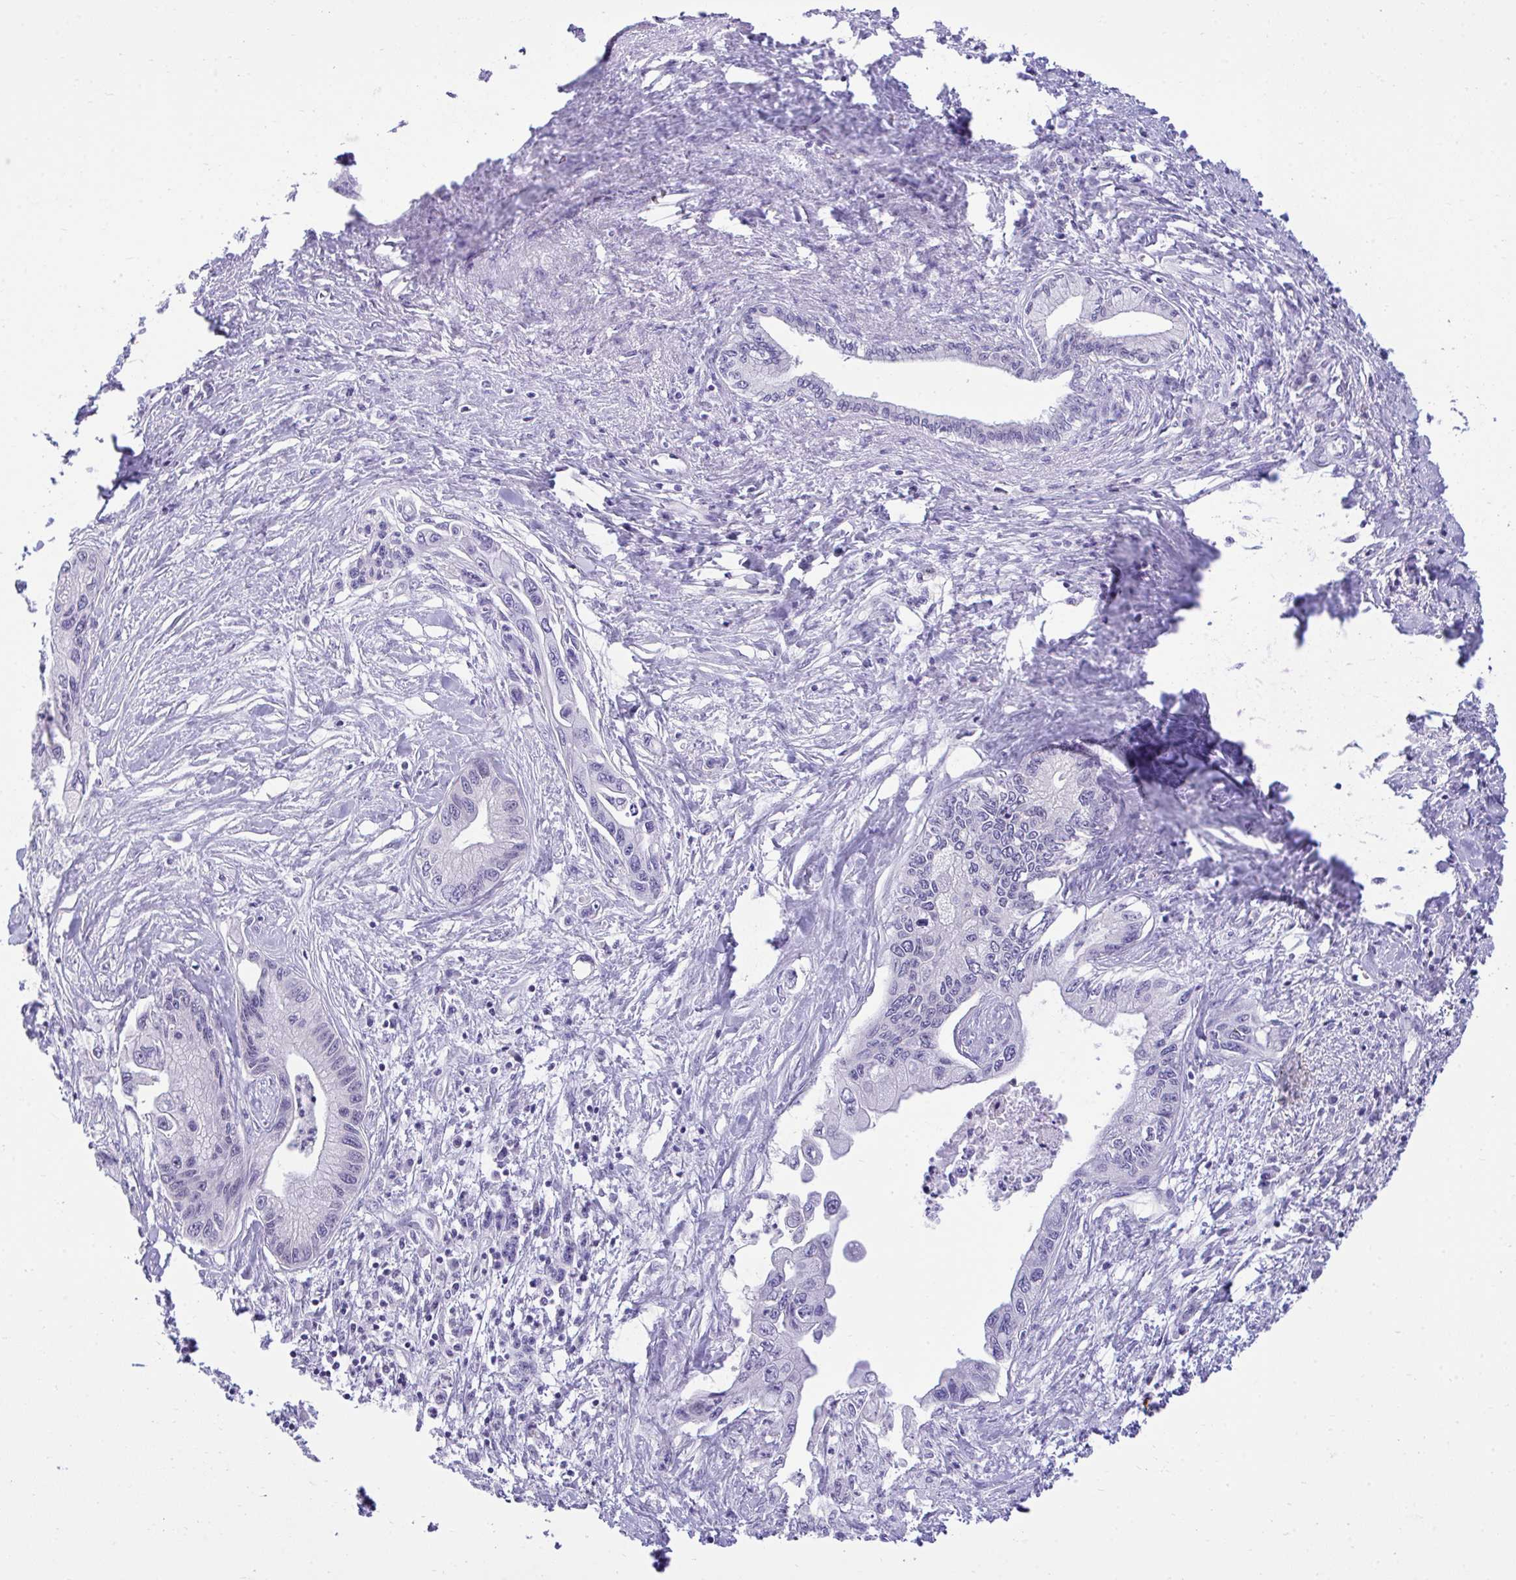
{"staining": {"intensity": "negative", "quantity": "none", "location": "none"}, "tissue": "pancreatic cancer", "cell_type": "Tumor cells", "image_type": "cancer", "snomed": [{"axis": "morphology", "description": "Adenocarcinoma, NOS"}, {"axis": "topography", "description": "Pancreas"}], "caption": "An immunohistochemistry photomicrograph of pancreatic cancer (adenocarcinoma) is shown. There is no staining in tumor cells of pancreatic cancer (adenocarcinoma).", "gene": "TMCO5A", "patient": {"sex": "male", "age": 61}}